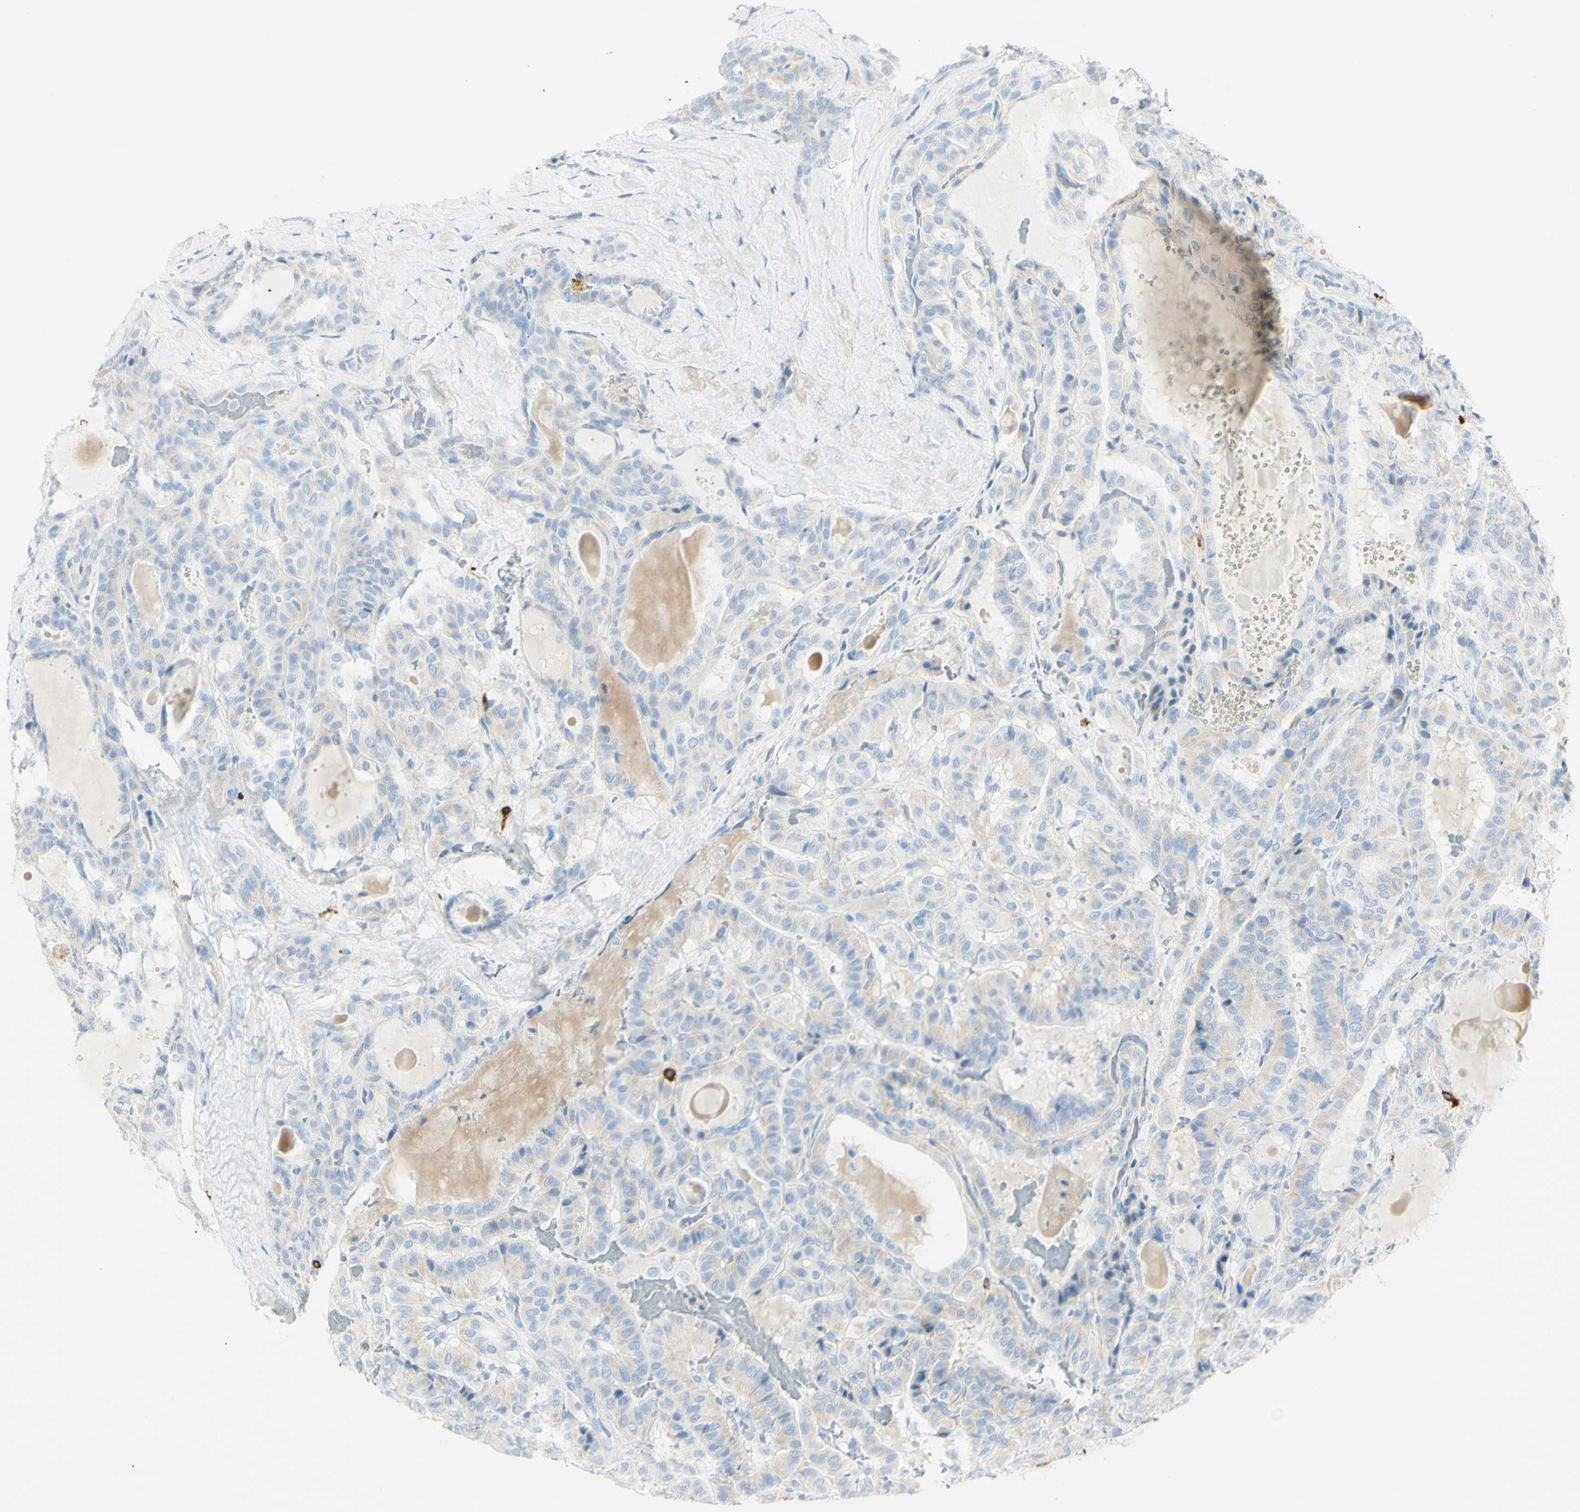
{"staining": {"intensity": "weak", "quantity": ">75%", "location": "cytoplasmic/membranous"}, "tissue": "thyroid cancer", "cell_type": "Tumor cells", "image_type": "cancer", "snomed": [{"axis": "morphology", "description": "Papillary adenocarcinoma, NOS"}, {"axis": "topography", "description": "Thyroid gland"}], "caption": "Immunohistochemical staining of human thyroid cancer (papillary adenocarcinoma) displays low levels of weak cytoplasmic/membranous staining in about >75% of tumor cells.", "gene": "LETM1", "patient": {"sex": "male", "age": 77}}